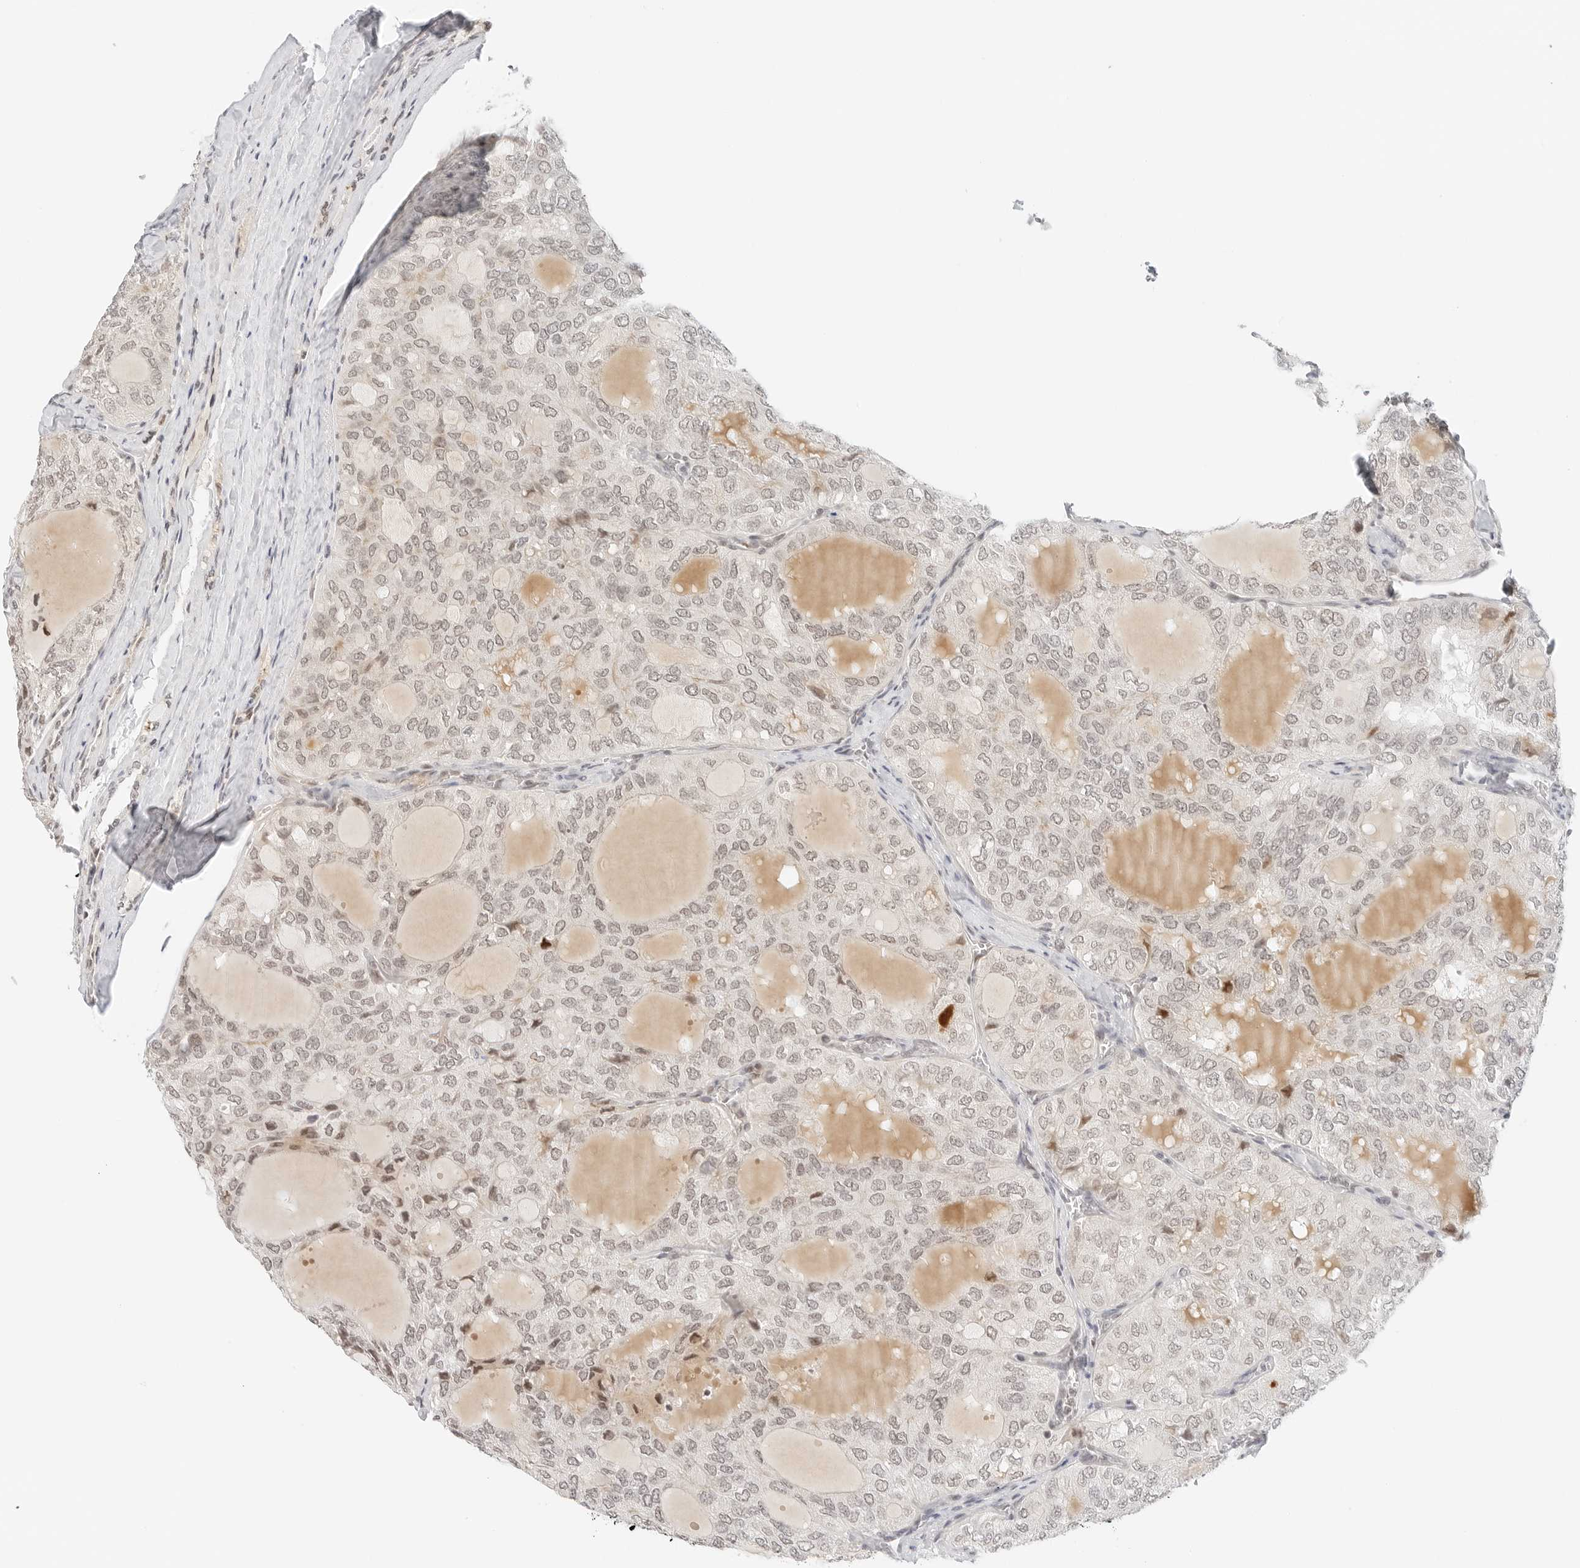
{"staining": {"intensity": "weak", "quantity": ">75%", "location": "nuclear"}, "tissue": "thyroid cancer", "cell_type": "Tumor cells", "image_type": "cancer", "snomed": [{"axis": "morphology", "description": "Follicular adenoma carcinoma, NOS"}, {"axis": "topography", "description": "Thyroid gland"}], "caption": "Thyroid cancer (follicular adenoma carcinoma) stained with immunohistochemistry (IHC) shows weak nuclear expression in approximately >75% of tumor cells.", "gene": "NEO1", "patient": {"sex": "male", "age": 75}}